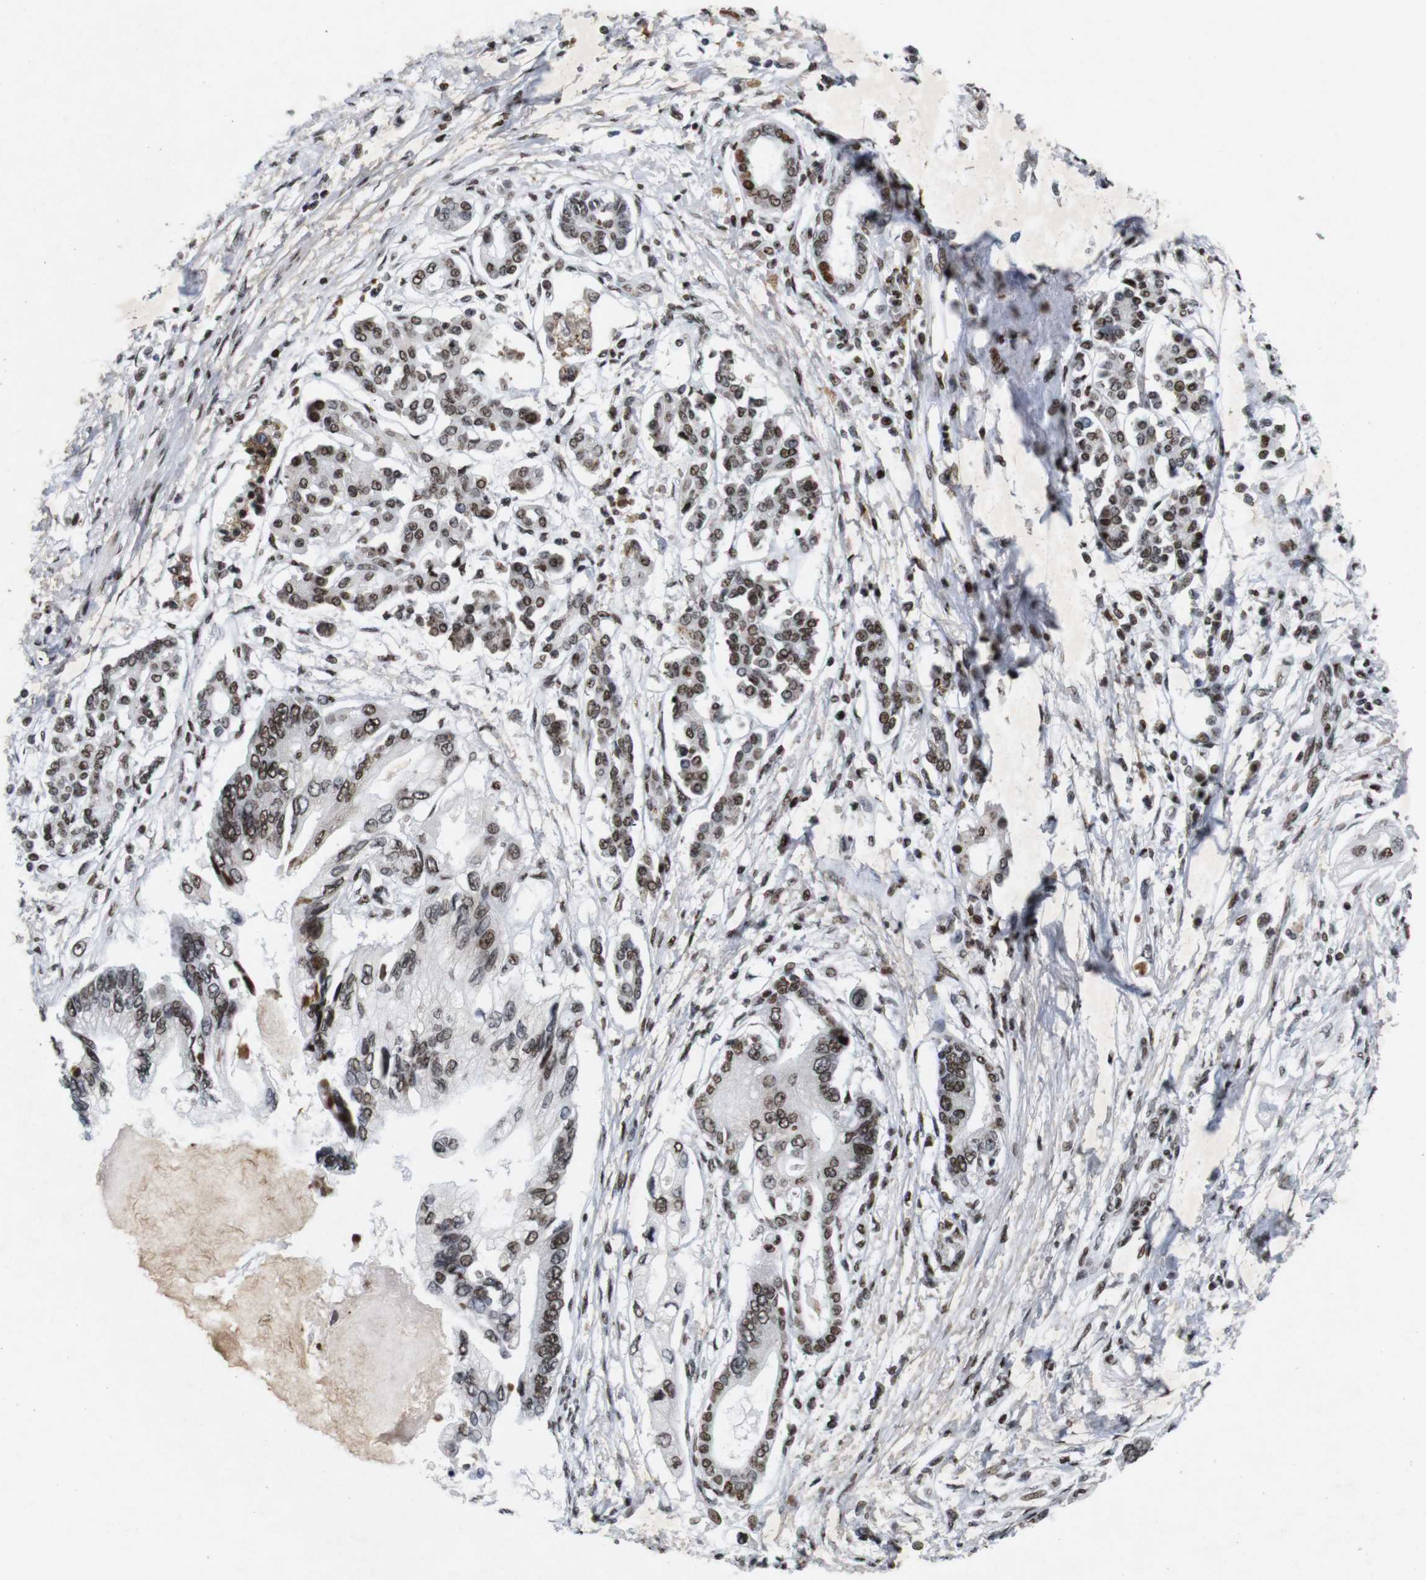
{"staining": {"intensity": "moderate", "quantity": ">75%", "location": "nuclear"}, "tissue": "pancreatic cancer", "cell_type": "Tumor cells", "image_type": "cancer", "snomed": [{"axis": "morphology", "description": "Adenocarcinoma, NOS"}, {"axis": "topography", "description": "Pancreas"}], "caption": "A brown stain labels moderate nuclear positivity of a protein in human pancreatic cancer tumor cells.", "gene": "MAGEH1", "patient": {"sex": "male", "age": 56}}